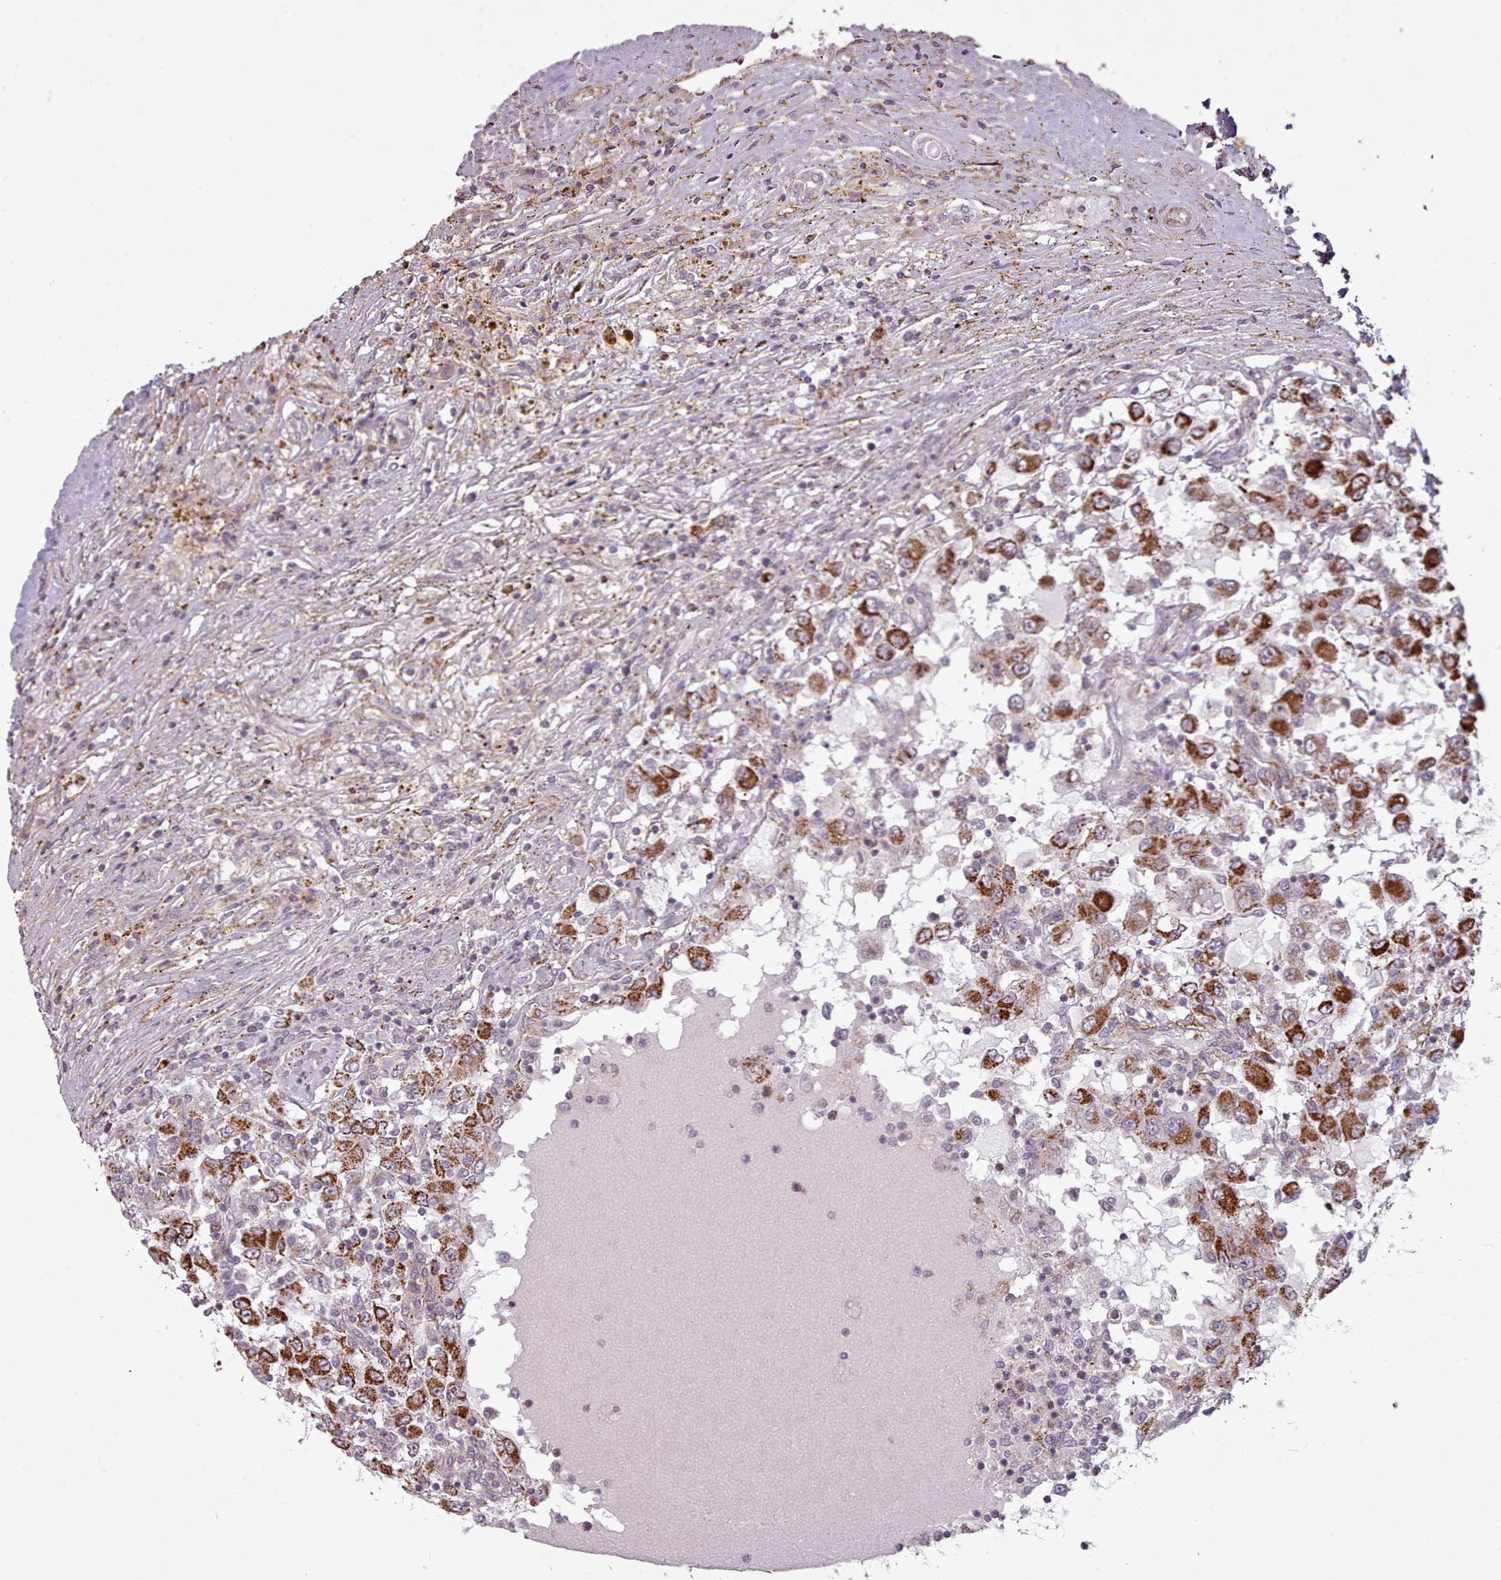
{"staining": {"intensity": "strong", "quantity": ">75%", "location": "cytoplasmic/membranous"}, "tissue": "renal cancer", "cell_type": "Tumor cells", "image_type": "cancer", "snomed": [{"axis": "morphology", "description": "Adenocarcinoma, NOS"}, {"axis": "topography", "description": "Kidney"}], "caption": "A photomicrograph of human renal cancer (adenocarcinoma) stained for a protein shows strong cytoplasmic/membranous brown staining in tumor cells. Immunohistochemistry (ihc) stains the protein of interest in brown and the nuclei are stained blue.", "gene": "ZMYM4", "patient": {"sex": "female", "age": 67}}